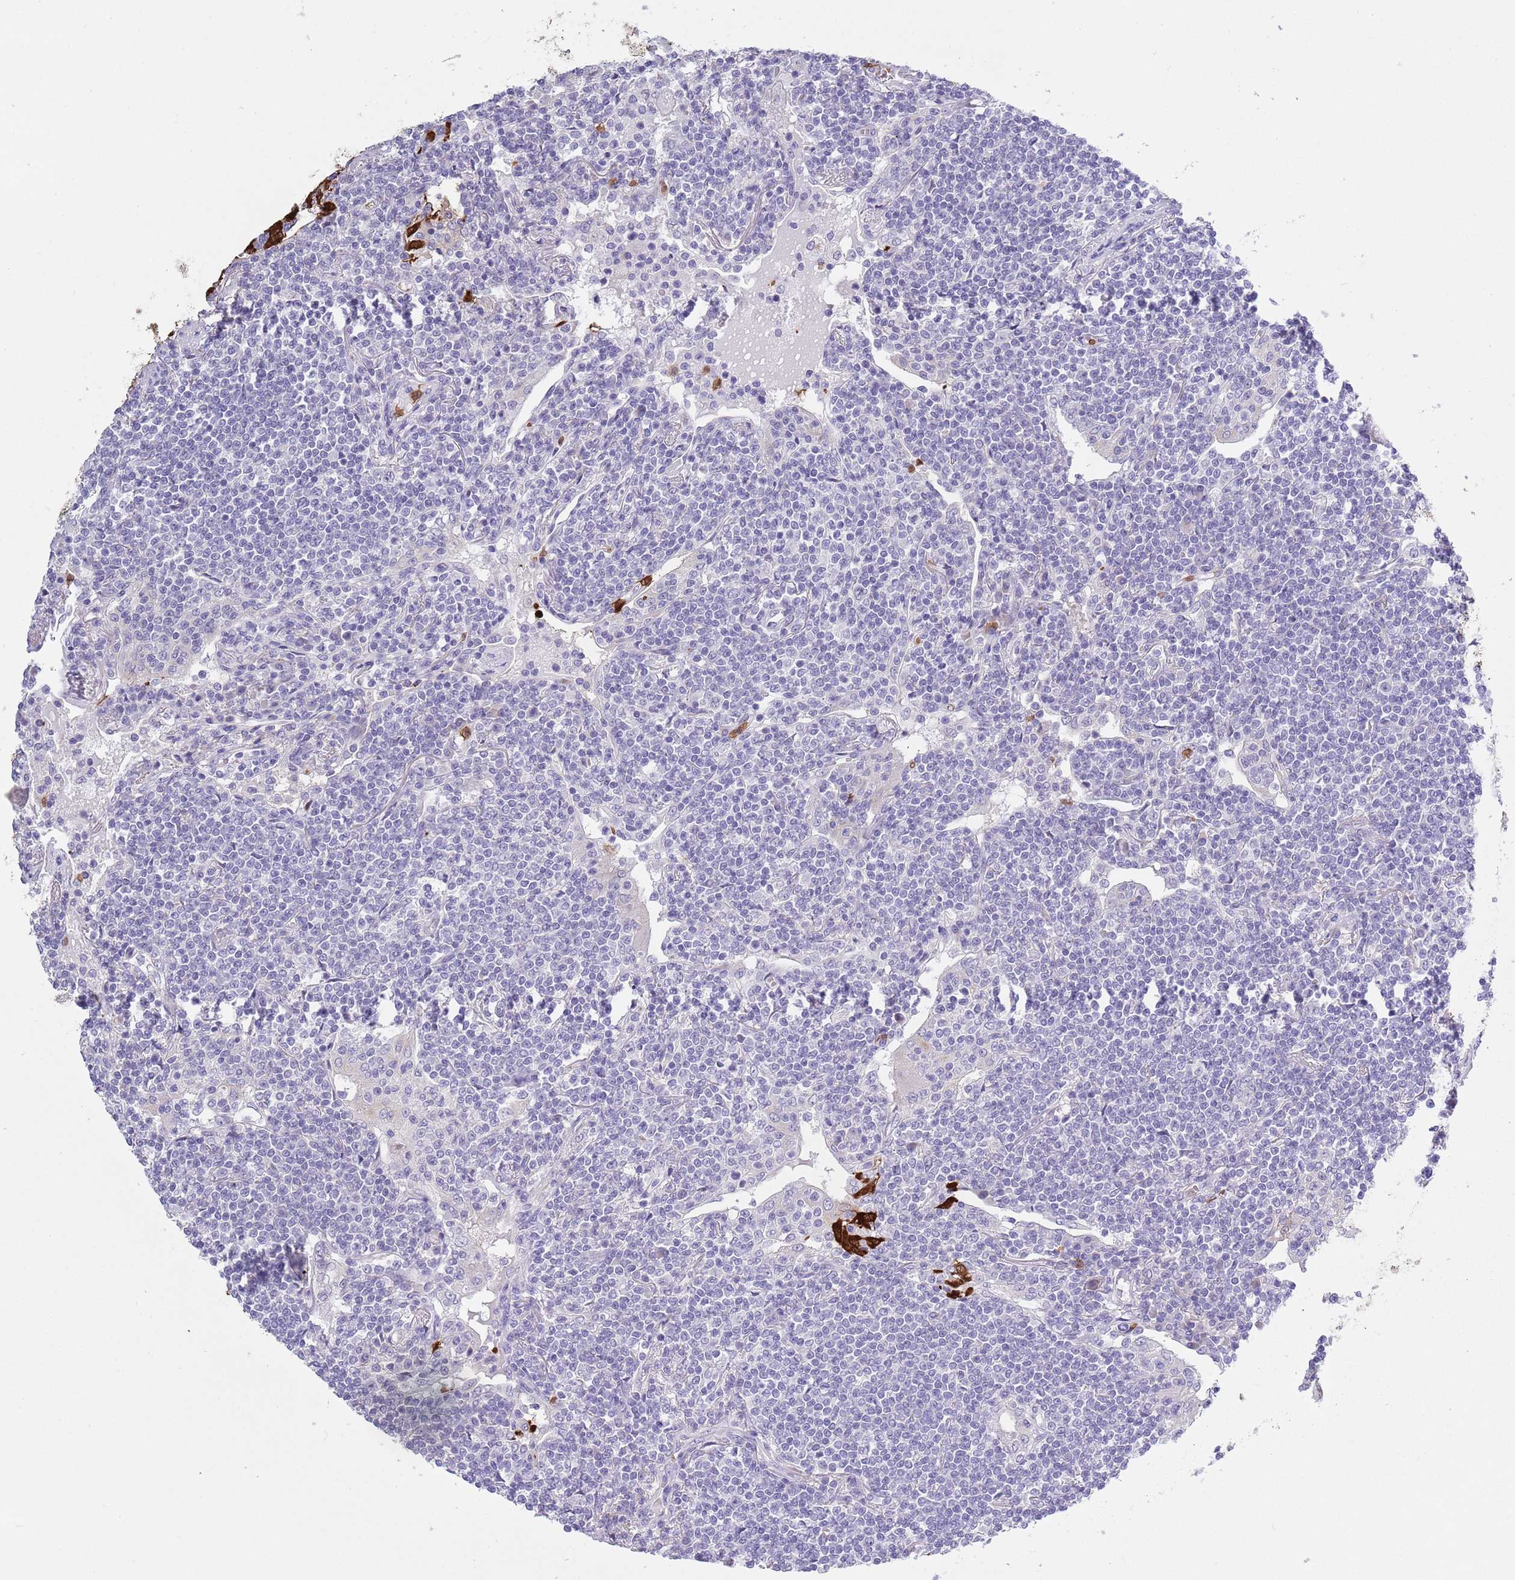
{"staining": {"intensity": "negative", "quantity": "none", "location": "none"}, "tissue": "lymphoma", "cell_type": "Tumor cells", "image_type": "cancer", "snomed": [{"axis": "morphology", "description": "Malignant lymphoma, non-Hodgkin's type, Low grade"}, {"axis": "topography", "description": "Lung"}], "caption": "Malignant lymphoma, non-Hodgkin's type (low-grade) was stained to show a protein in brown. There is no significant positivity in tumor cells.", "gene": "ZFP2", "patient": {"sex": "female", "age": 71}}